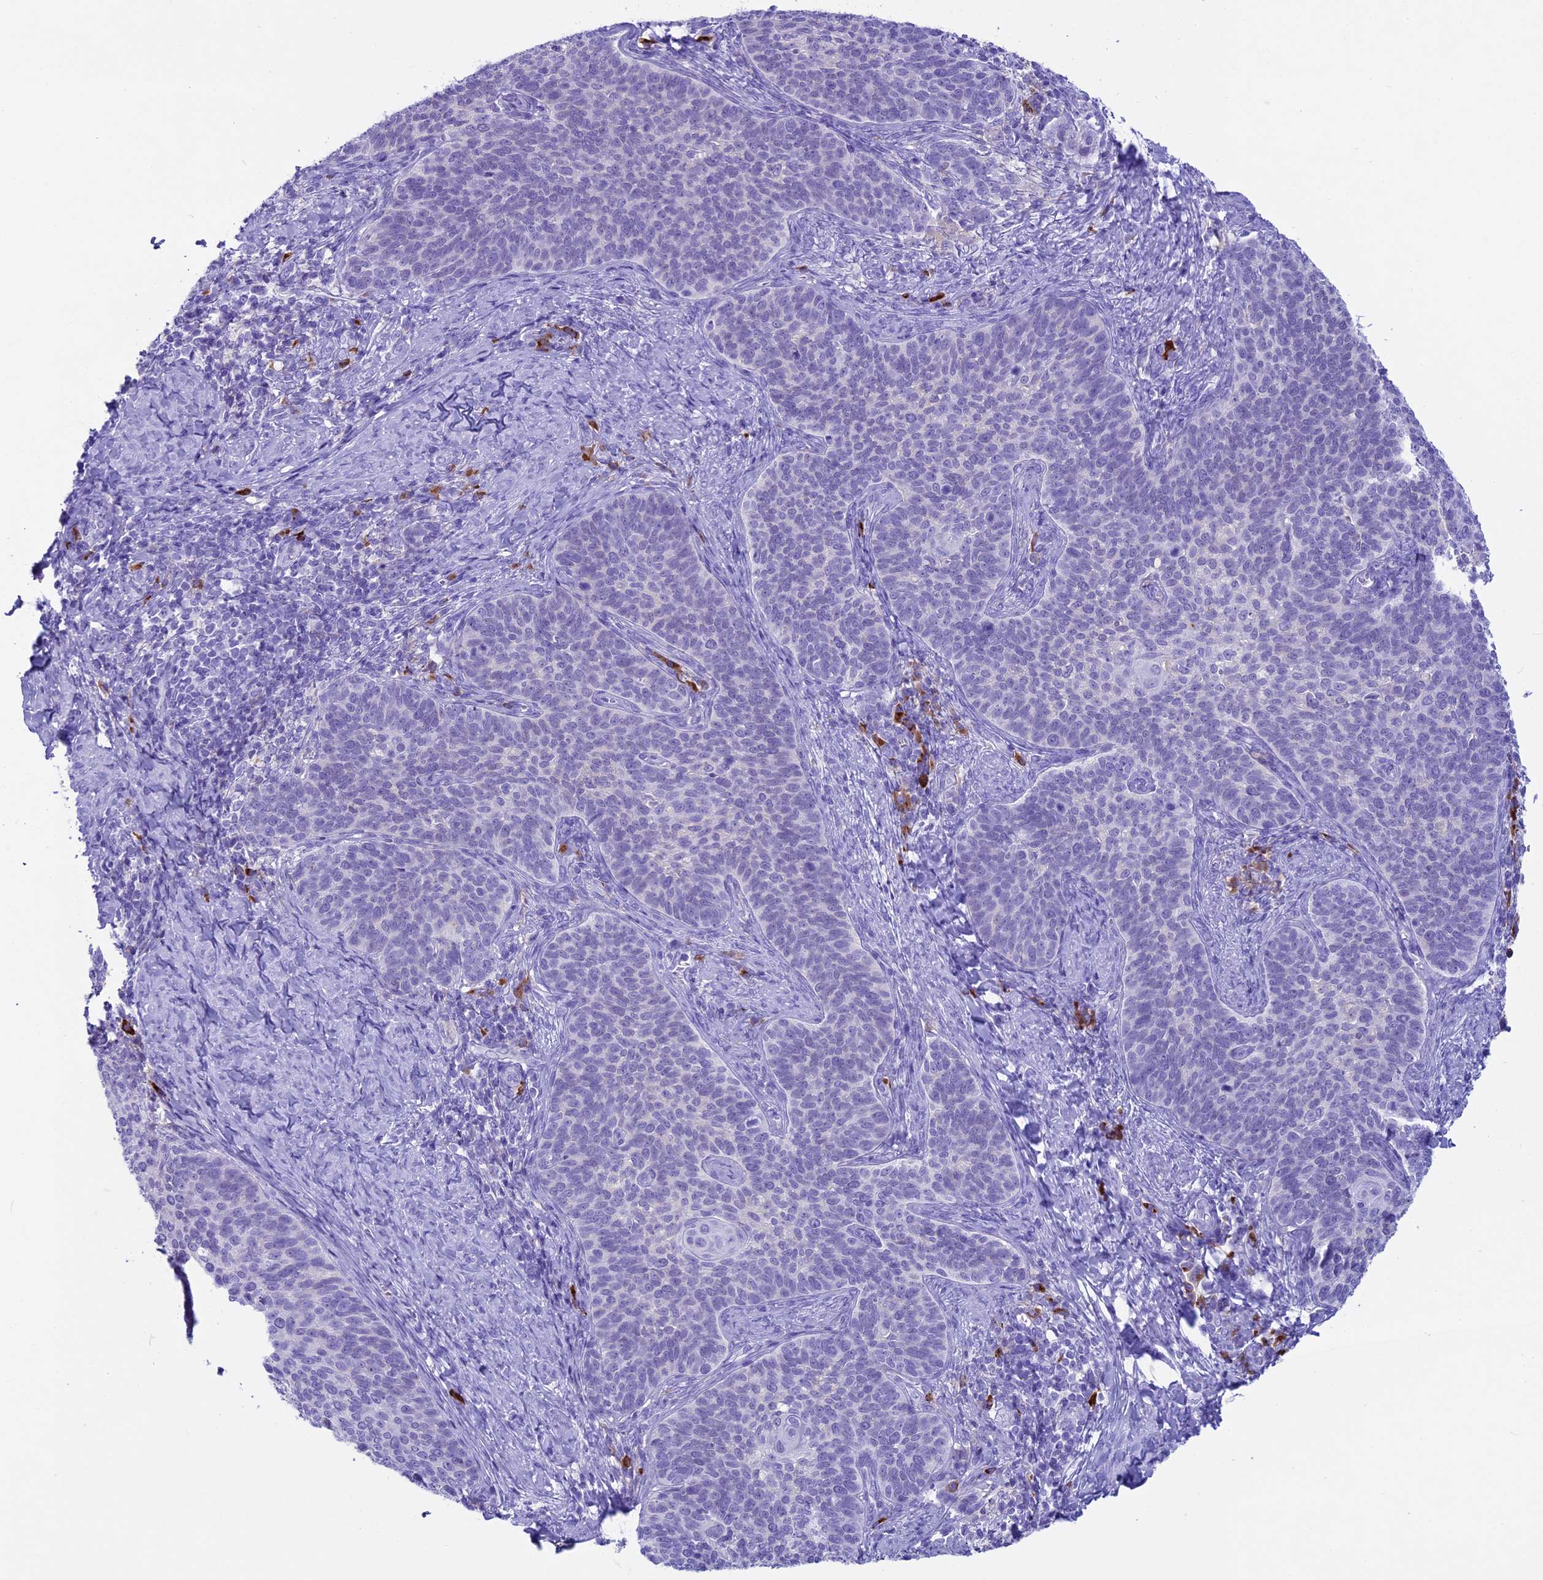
{"staining": {"intensity": "negative", "quantity": "none", "location": "none"}, "tissue": "cervical cancer", "cell_type": "Tumor cells", "image_type": "cancer", "snomed": [{"axis": "morphology", "description": "Normal tissue, NOS"}, {"axis": "morphology", "description": "Squamous cell carcinoma, NOS"}, {"axis": "topography", "description": "Cervix"}], "caption": "A high-resolution image shows immunohistochemistry staining of cervical cancer (squamous cell carcinoma), which exhibits no significant expression in tumor cells.", "gene": "IGSF6", "patient": {"sex": "female", "age": 39}}